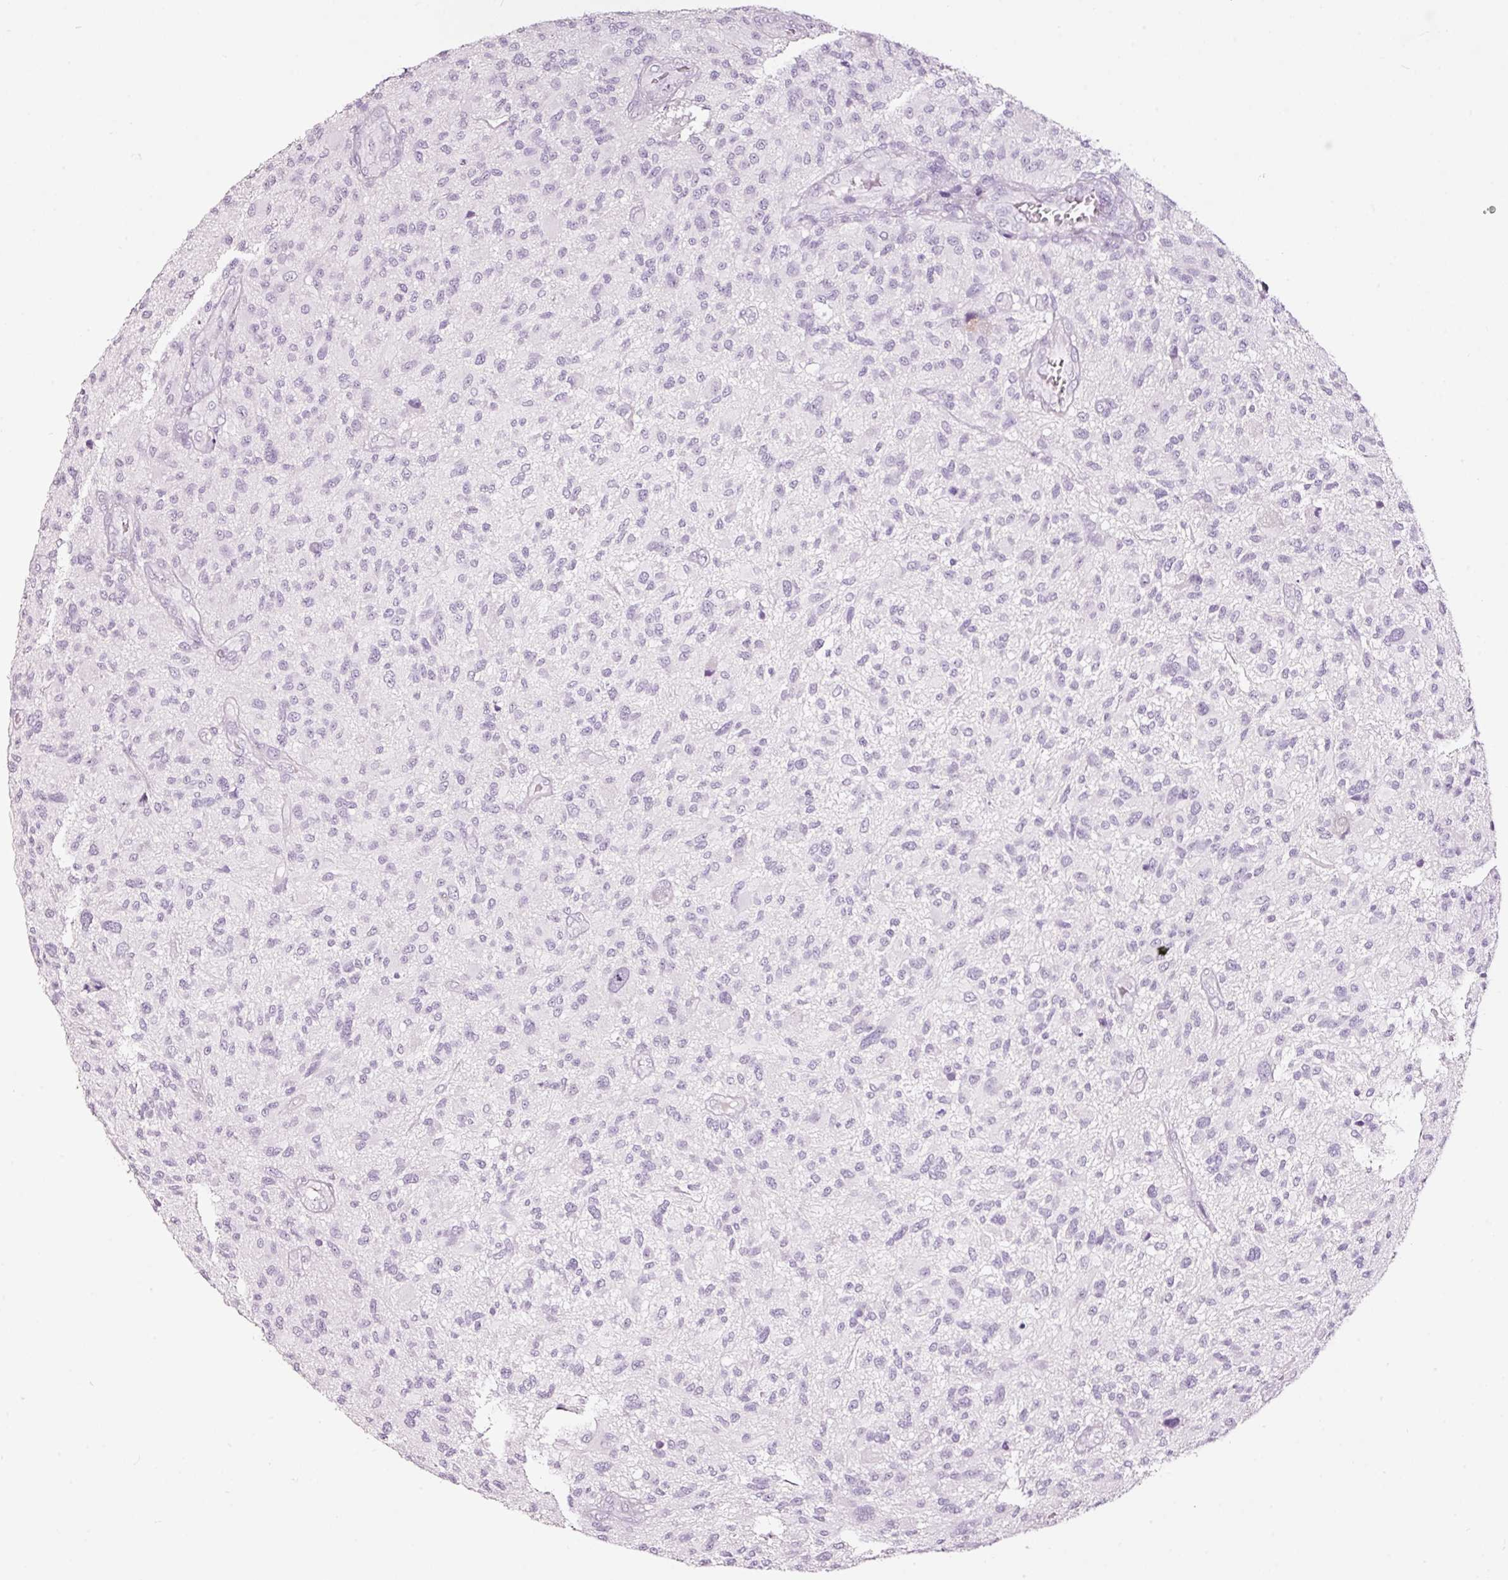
{"staining": {"intensity": "negative", "quantity": "none", "location": "none"}, "tissue": "glioma", "cell_type": "Tumor cells", "image_type": "cancer", "snomed": [{"axis": "morphology", "description": "Glioma, malignant, High grade"}, {"axis": "topography", "description": "Brain"}], "caption": "There is no significant staining in tumor cells of glioma.", "gene": "LAMP3", "patient": {"sex": "male", "age": 47}}